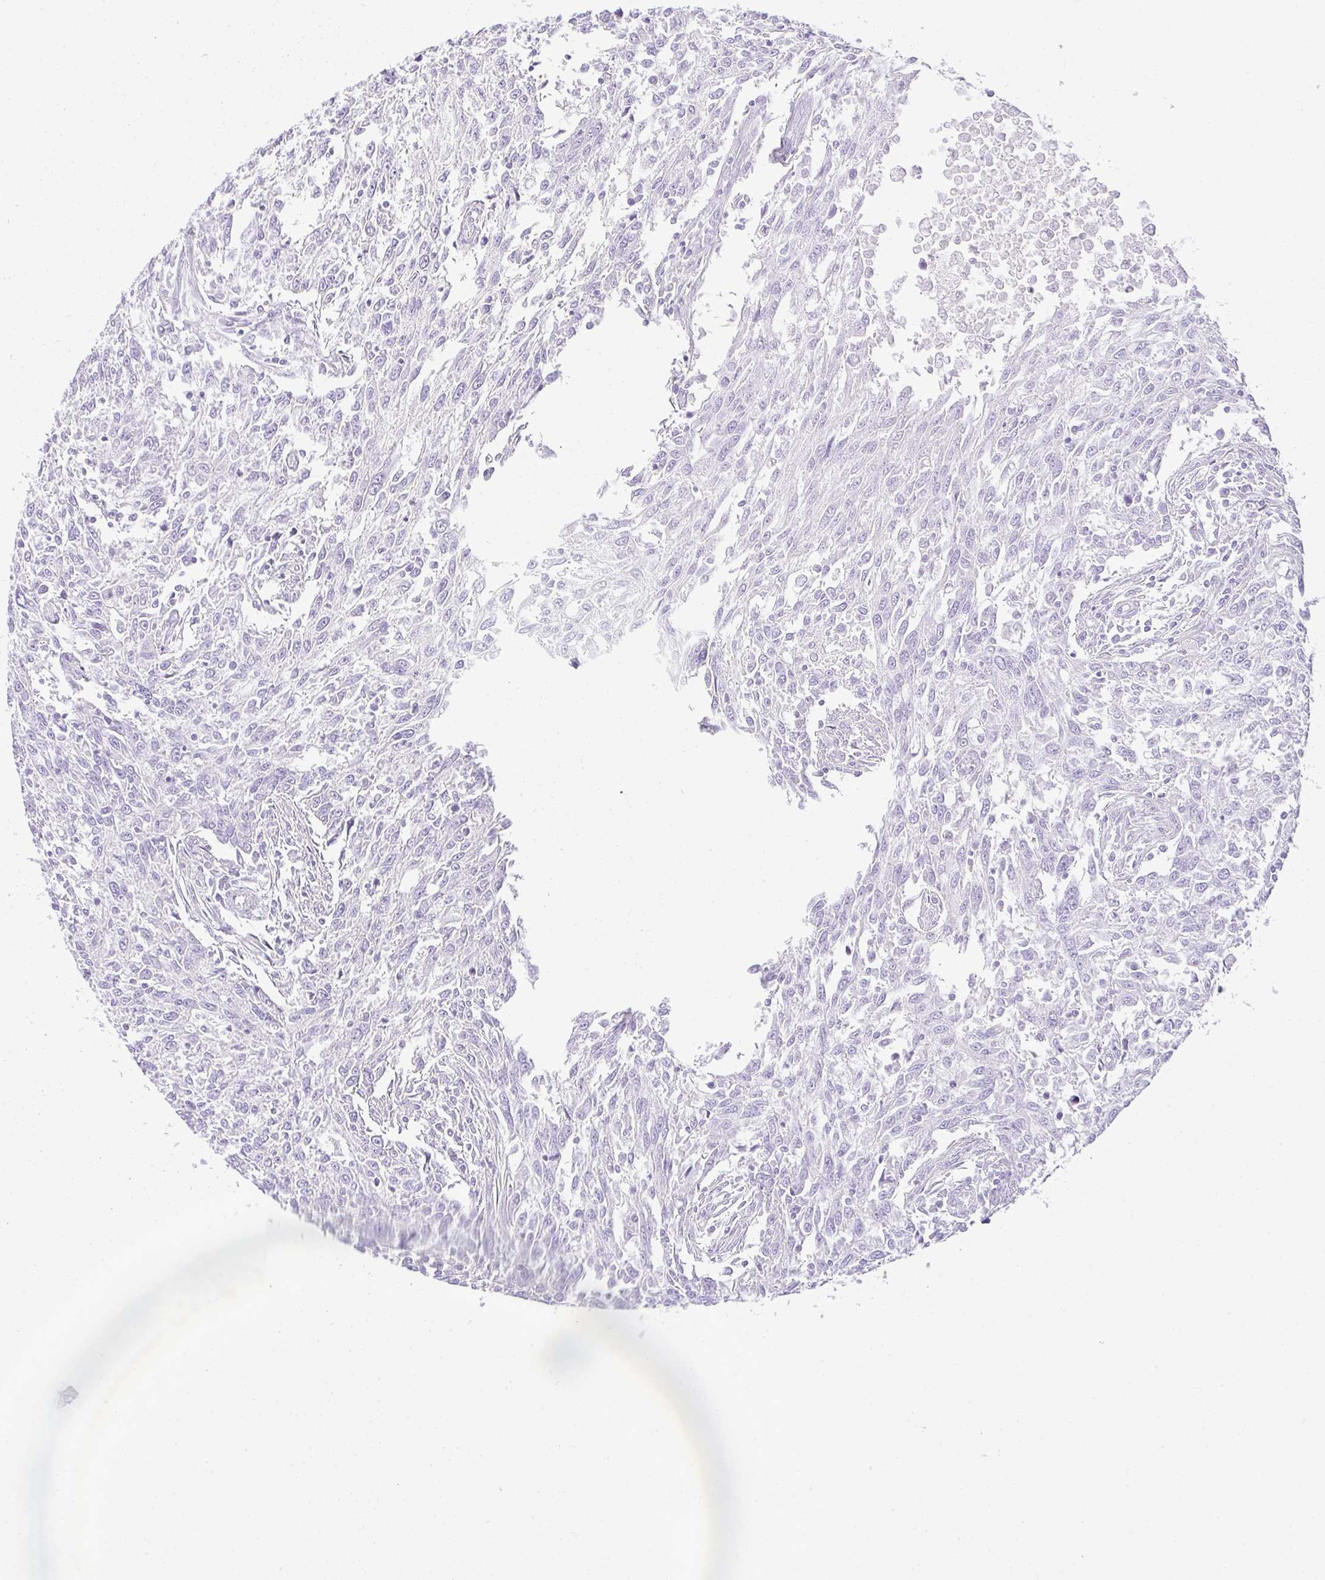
{"staining": {"intensity": "negative", "quantity": "none", "location": "none"}, "tissue": "breast cancer", "cell_type": "Tumor cells", "image_type": "cancer", "snomed": [{"axis": "morphology", "description": "Duct carcinoma"}, {"axis": "topography", "description": "Breast"}], "caption": "Breast cancer was stained to show a protein in brown. There is no significant expression in tumor cells.", "gene": "PLPPR3", "patient": {"sex": "female", "age": 50}}